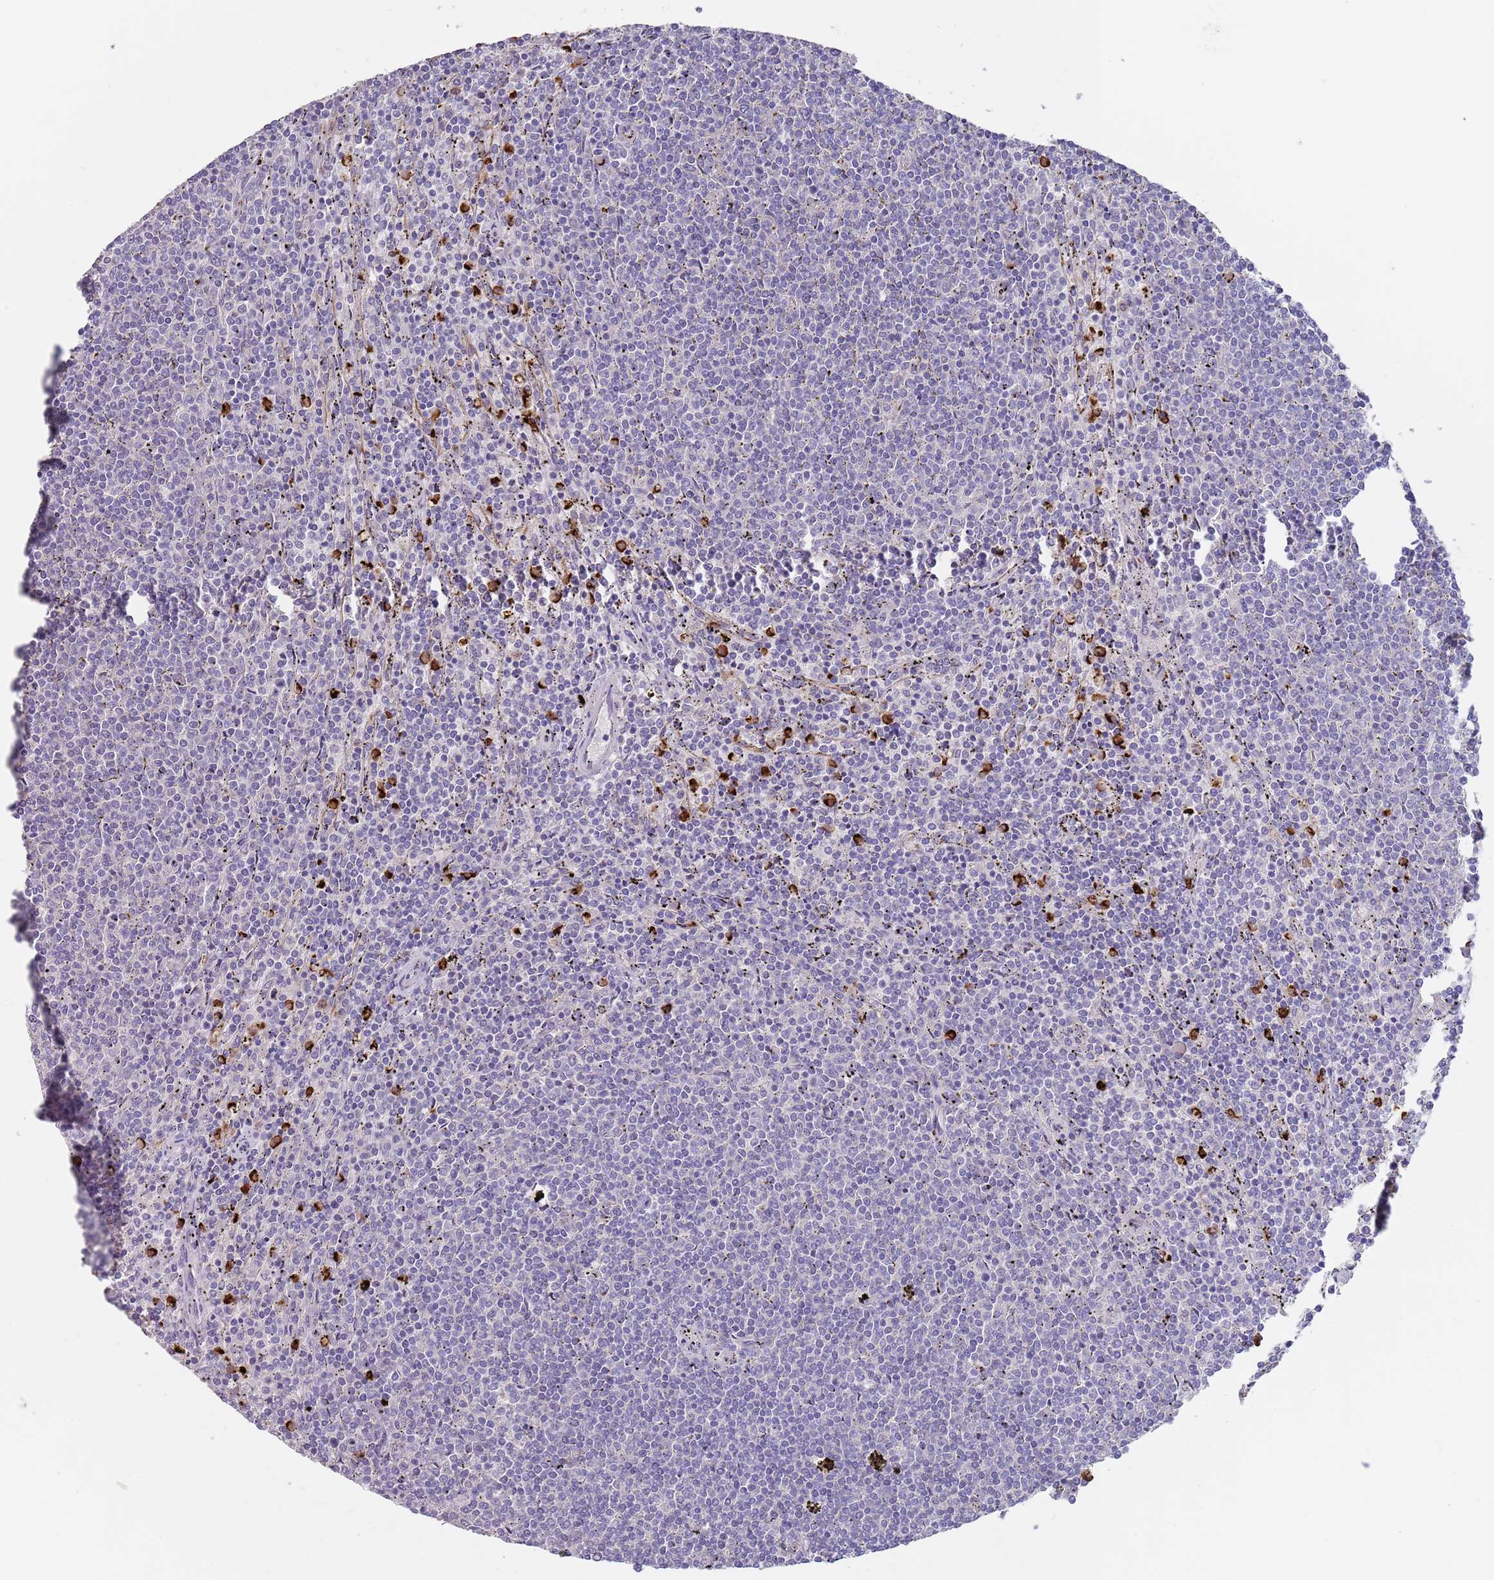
{"staining": {"intensity": "negative", "quantity": "none", "location": "none"}, "tissue": "lymphoma", "cell_type": "Tumor cells", "image_type": "cancer", "snomed": [{"axis": "morphology", "description": "Malignant lymphoma, non-Hodgkin's type, Low grade"}, {"axis": "topography", "description": "Spleen"}], "caption": "This photomicrograph is of lymphoma stained with immunohistochemistry to label a protein in brown with the nuclei are counter-stained blue. There is no staining in tumor cells.", "gene": "TMEM251", "patient": {"sex": "female", "age": 50}}